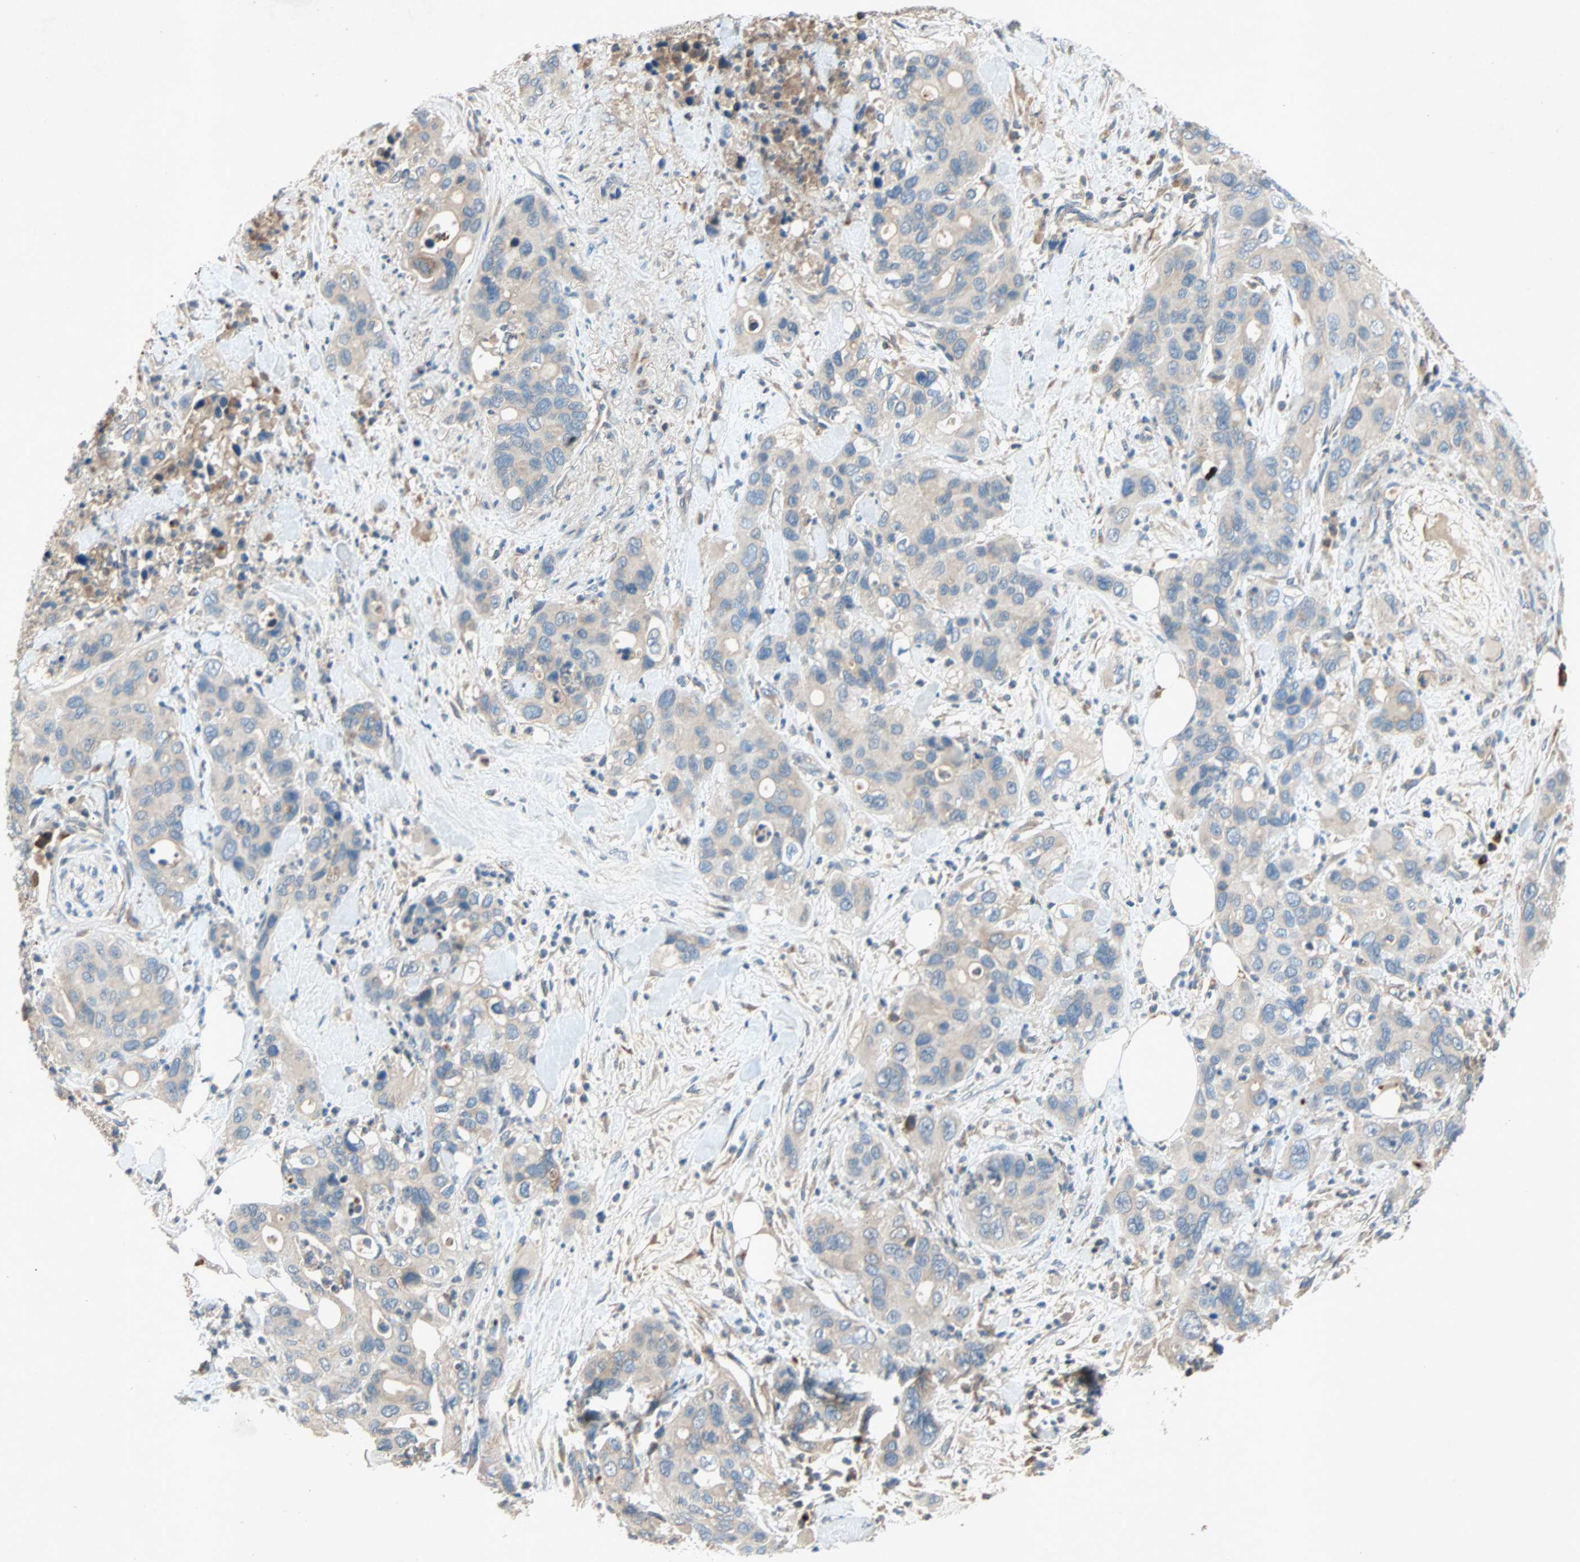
{"staining": {"intensity": "weak", "quantity": ">75%", "location": "cytoplasmic/membranous"}, "tissue": "pancreatic cancer", "cell_type": "Tumor cells", "image_type": "cancer", "snomed": [{"axis": "morphology", "description": "Adenocarcinoma, NOS"}, {"axis": "topography", "description": "Pancreas"}], "caption": "Tumor cells reveal low levels of weak cytoplasmic/membranous expression in approximately >75% of cells in pancreatic adenocarcinoma.", "gene": "XYLT1", "patient": {"sex": "female", "age": 71}}